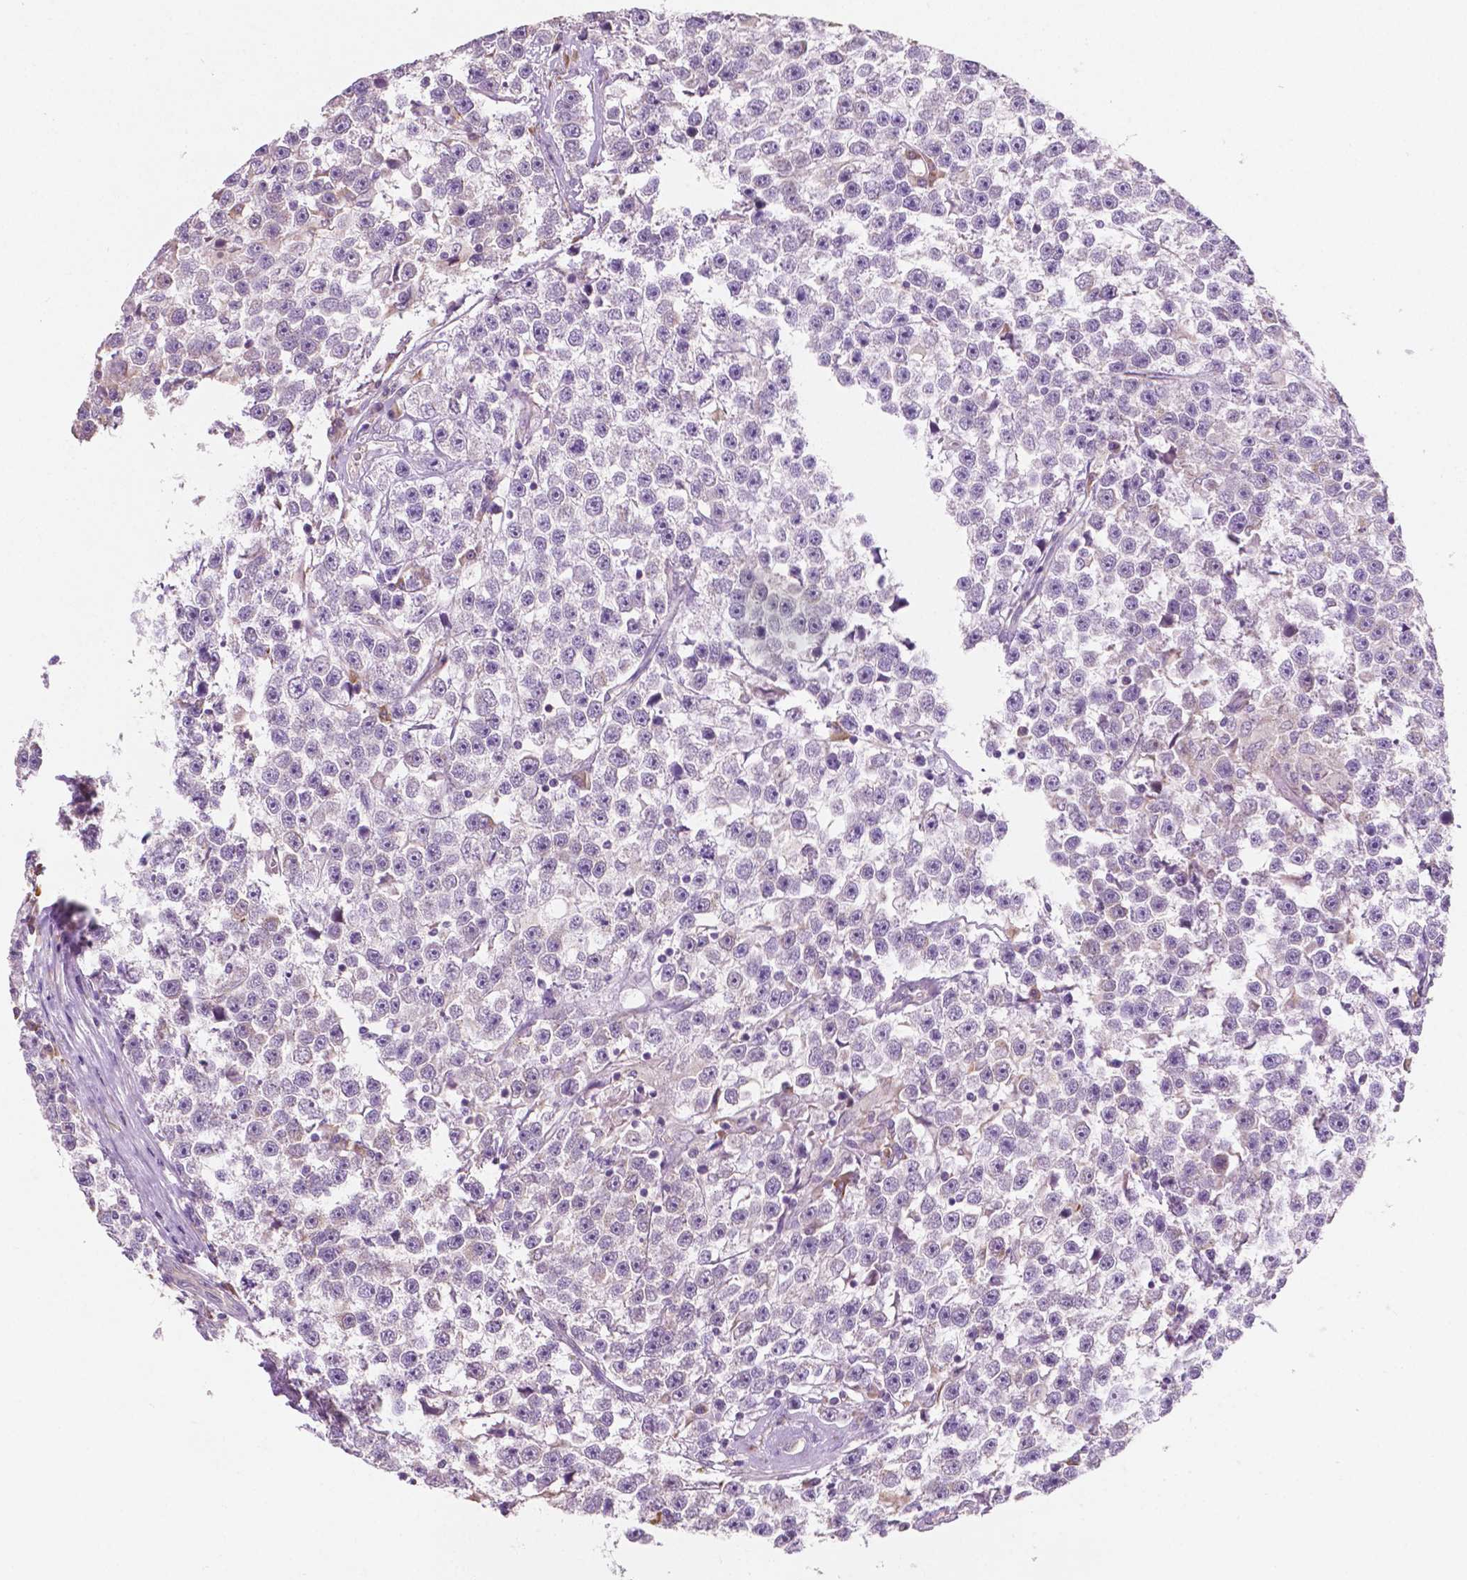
{"staining": {"intensity": "negative", "quantity": "none", "location": "none"}, "tissue": "testis cancer", "cell_type": "Tumor cells", "image_type": "cancer", "snomed": [{"axis": "morphology", "description": "Seminoma, NOS"}, {"axis": "topography", "description": "Testis"}], "caption": "Immunohistochemistry histopathology image of neoplastic tissue: human testis seminoma stained with DAB (3,3'-diaminobenzidine) demonstrates no significant protein positivity in tumor cells.", "gene": "LRP1B", "patient": {"sex": "male", "age": 31}}